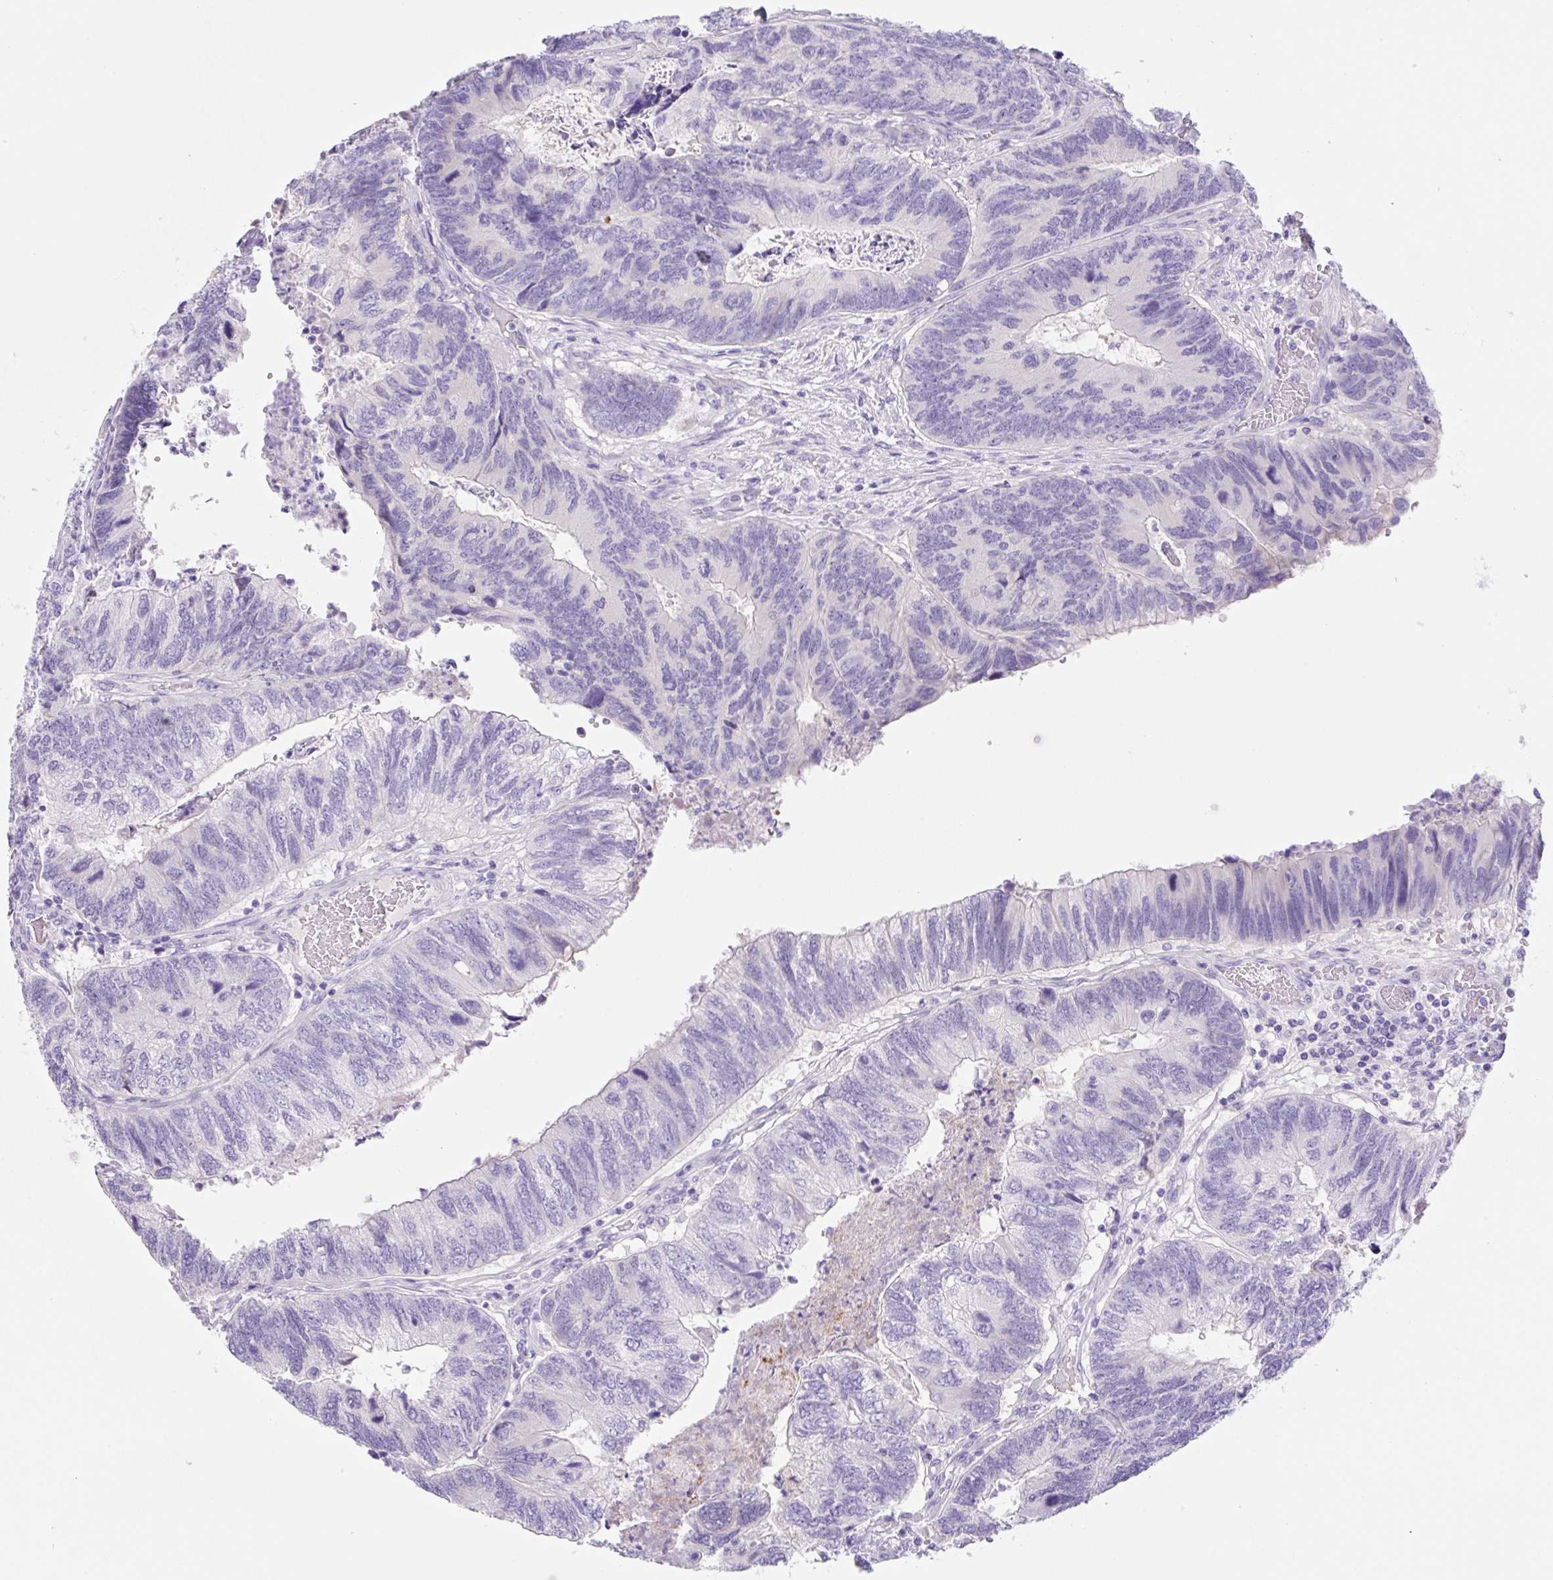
{"staining": {"intensity": "negative", "quantity": "none", "location": "none"}, "tissue": "colorectal cancer", "cell_type": "Tumor cells", "image_type": "cancer", "snomed": [{"axis": "morphology", "description": "Adenocarcinoma, NOS"}, {"axis": "topography", "description": "Colon"}], "caption": "There is no significant positivity in tumor cells of adenocarcinoma (colorectal).", "gene": "KLK8", "patient": {"sex": "female", "age": 67}}